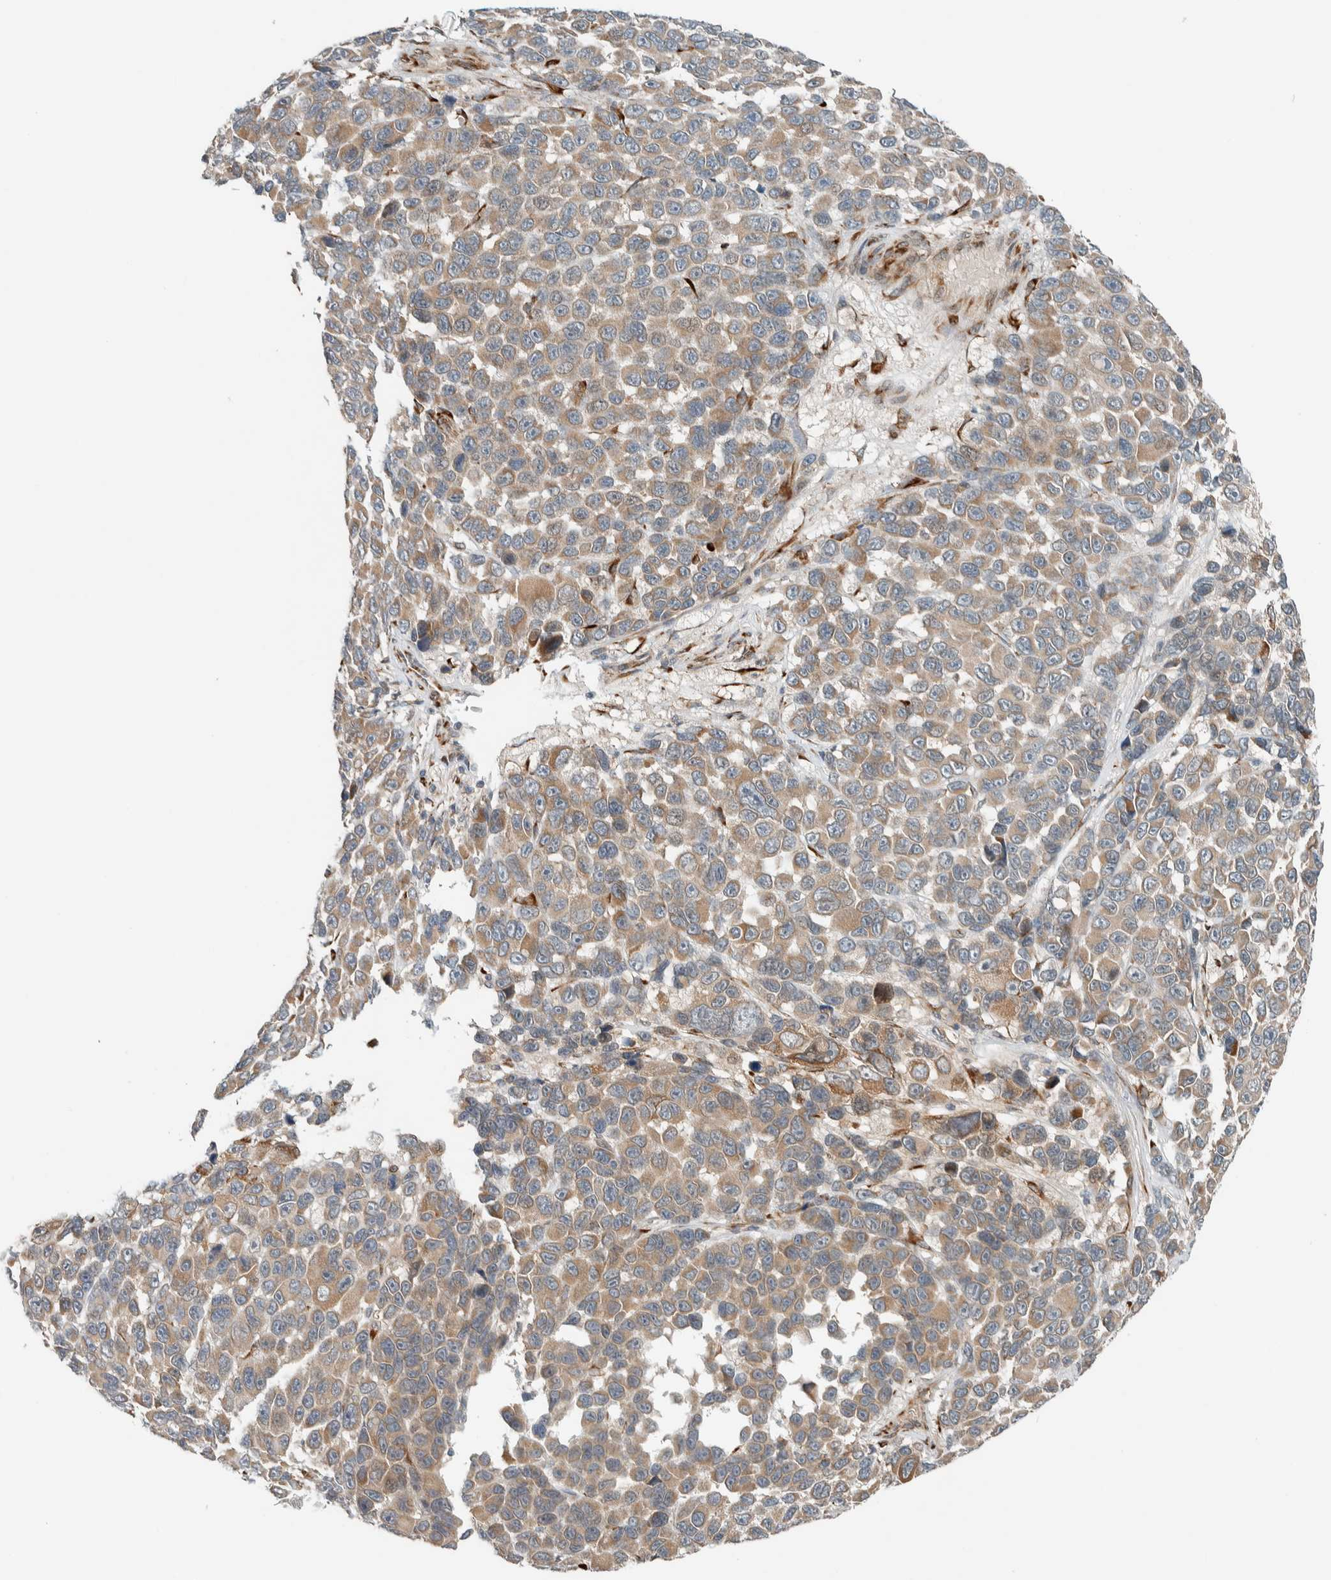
{"staining": {"intensity": "weak", "quantity": ">75%", "location": "cytoplasmic/membranous"}, "tissue": "melanoma", "cell_type": "Tumor cells", "image_type": "cancer", "snomed": [{"axis": "morphology", "description": "Malignant melanoma, NOS"}, {"axis": "topography", "description": "Skin"}], "caption": "Human melanoma stained with a brown dye displays weak cytoplasmic/membranous positive positivity in about >75% of tumor cells.", "gene": "CTBP2", "patient": {"sex": "male", "age": 53}}